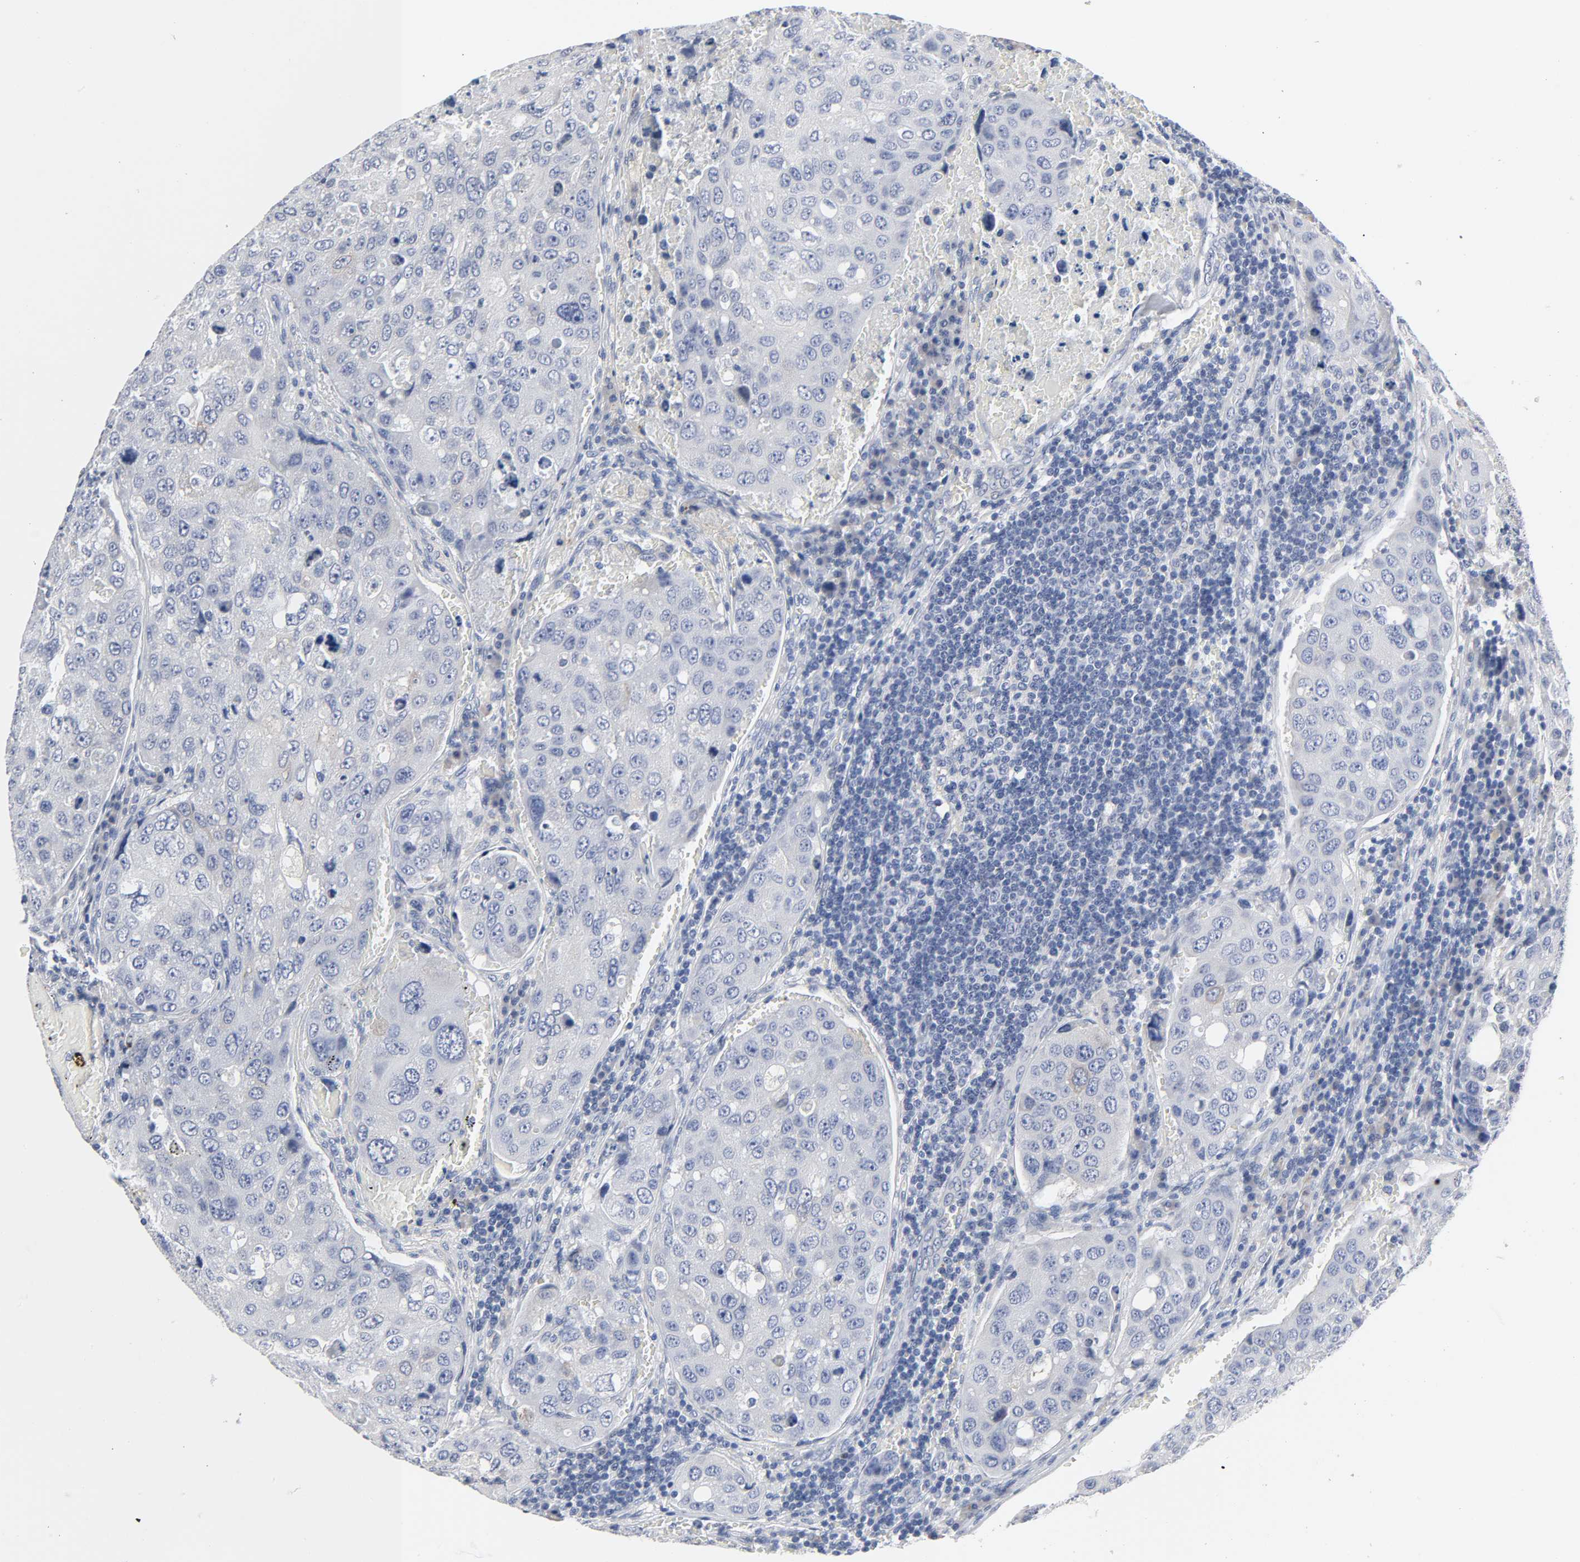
{"staining": {"intensity": "negative", "quantity": "none", "location": "none"}, "tissue": "urothelial cancer", "cell_type": "Tumor cells", "image_type": "cancer", "snomed": [{"axis": "morphology", "description": "Urothelial carcinoma, High grade"}, {"axis": "topography", "description": "Lymph node"}, {"axis": "topography", "description": "Urinary bladder"}], "caption": "Protein analysis of urothelial carcinoma (high-grade) shows no significant positivity in tumor cells. Nuclei are stained in blue.", "gene": "SALL2", "patient": {"sex": "male", "age": 51}}